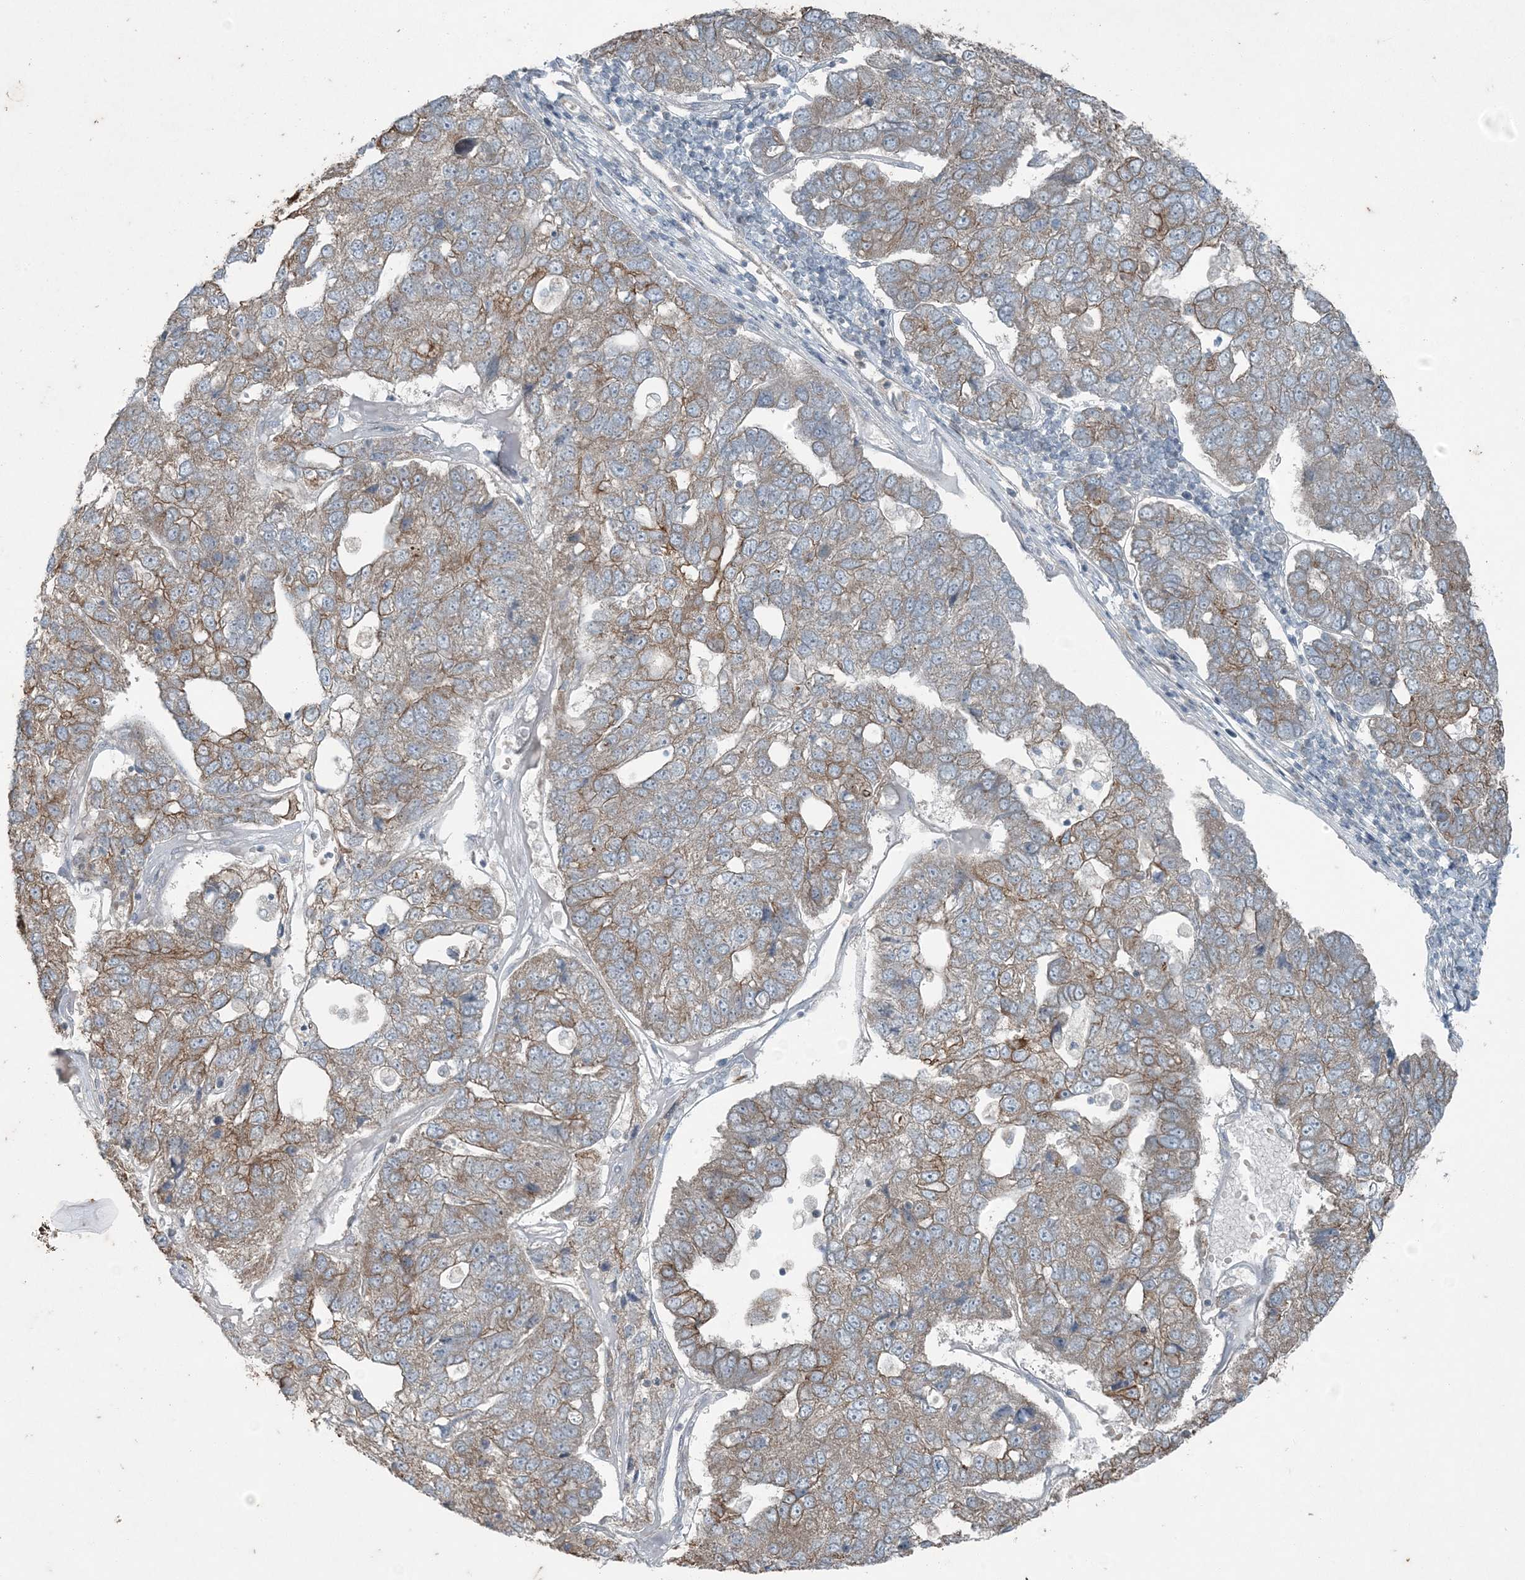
{"staining": {"intensity": "weak", "quantity": ">75%", "location": "cytoplasmic/membranous"}, "tissue": "pancreatic cancer", "cell_type": "Tumor cells", "image_type": "cancer", "snomed": [{"axis": "morphology", "description": "Adenocarcinoma, NOS"}, {"axis": "topography", "description": "Pancreas"}], "caption": "Immunohistochemical staining of adenocarcinoma (pancreatic) shows weak cytoplasmic/membranous protein positivity in about >75% of tumor cells.", "gene": "PC", "patient": {"sex": "female", "age": 61}}